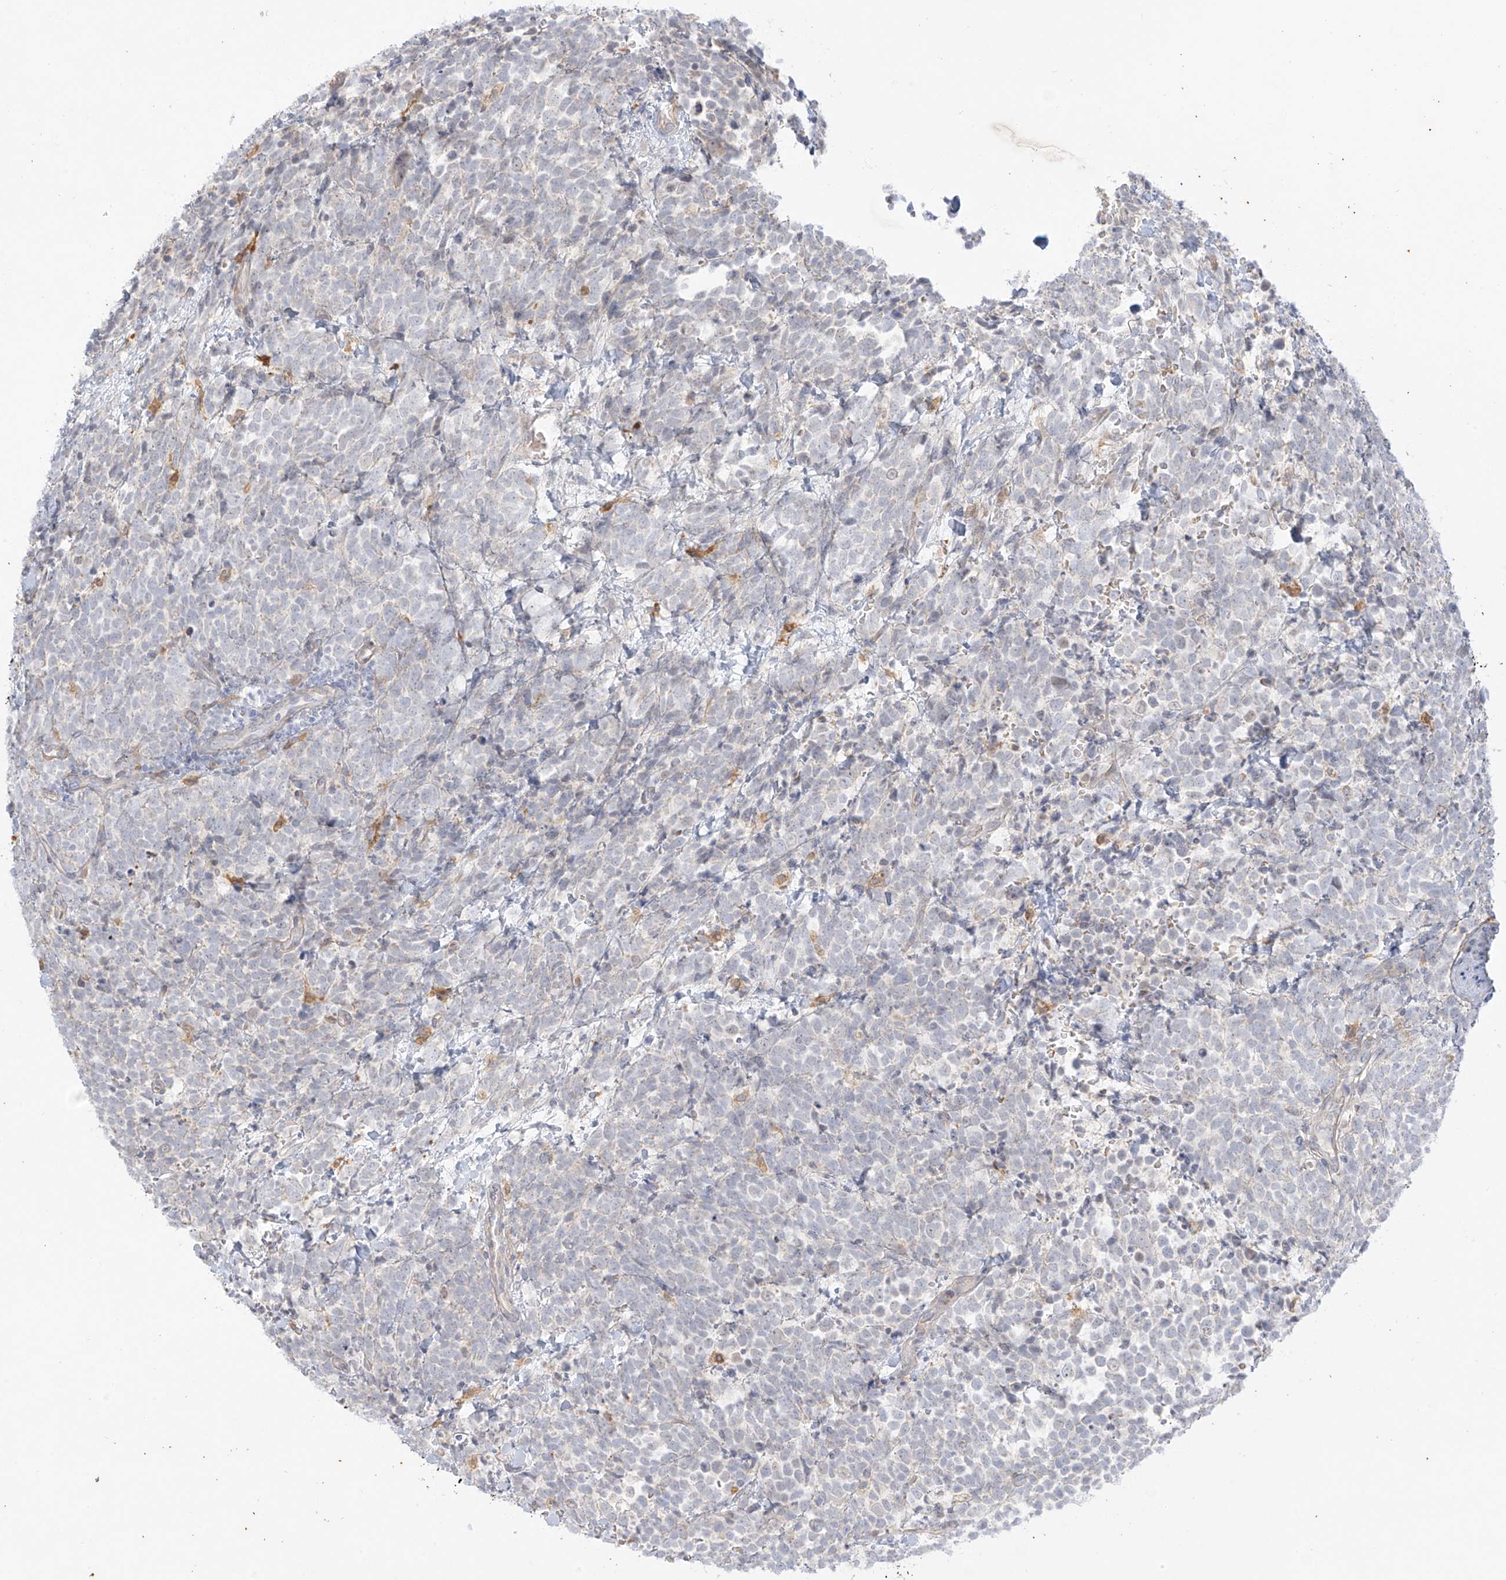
{"staining": {"intensity": "negative", "quantity": "none", "location": "none"}, "tissue": "urothelial cancer", "cell_type": "Tumor cells", "image_type": "cancer", "snomed": [{"axis": "morphology", "description": "Urothelial carcinoma, High grade"}, {"axis": "topography", "description": "Urinary bladder"}], "caption": "DAB (3,3'-diaminobenzidine) immunohistochemical staining of human urothelial carcinoma (high-grade) demonstrates no significant positivity in tumor cells.", "gene": "UPK1B", "patient": {"sex": "female", "age": 82}}